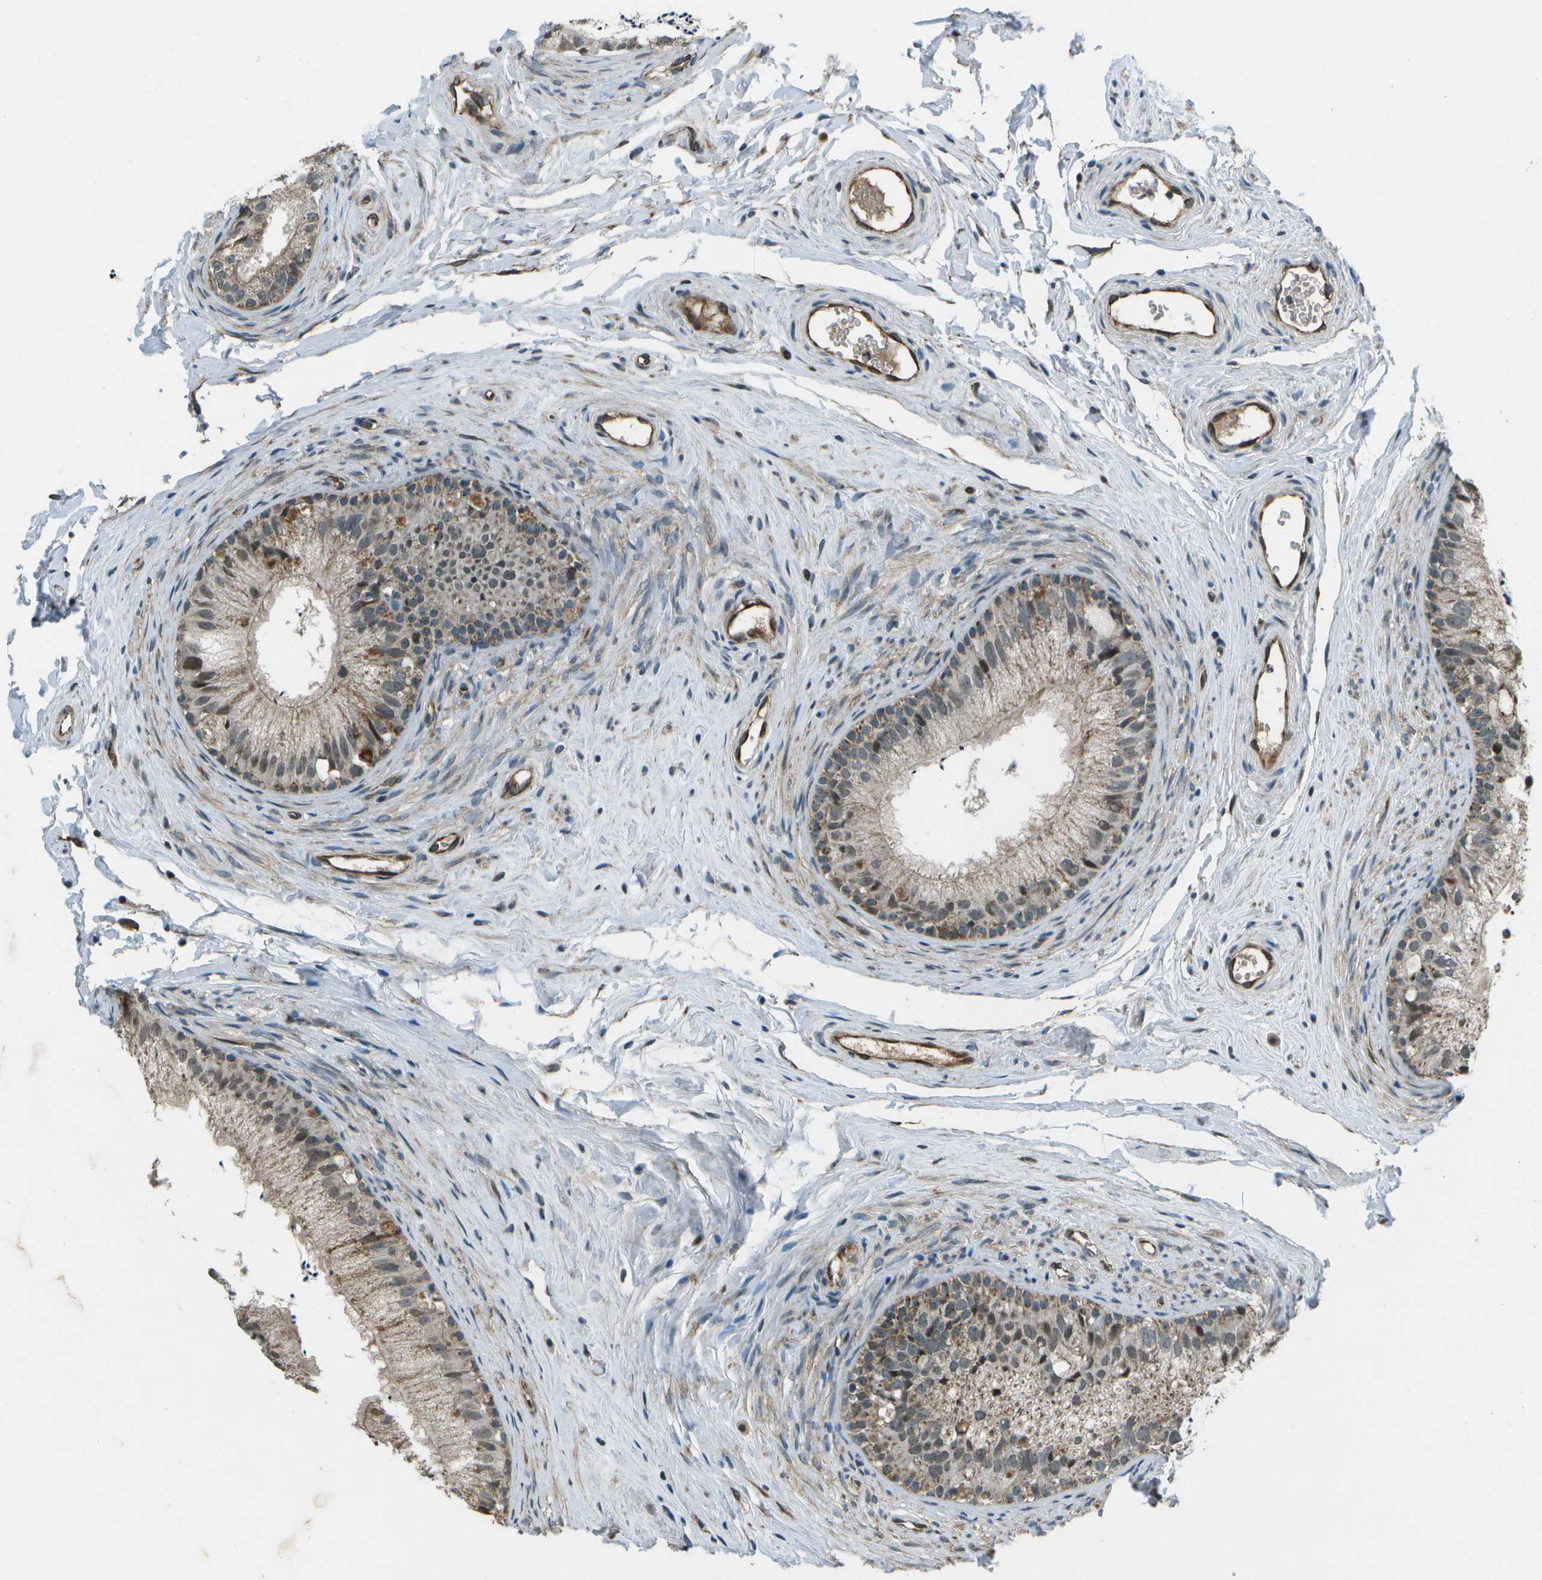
{"staining": {"intensity": "moderate", "quantity": "25%-75%", "location": "cytoplasmic/membranous,nuclear"}, "tissue": "epididymis", "cell_type": "Glandular cells", "image_type": "normal", "snomed": [{"axis": "morphology", "description": "Normal tissue, NOS"}, {"axis": "topography", "description": "Epididymis"}], "caption": "The photomicrograph shows a brown stain indicating the presence of a protein in the cytoplasmic/membranous,nuclear of glandular cells in epididymis.", "gene": "EIF2AK1", "patient": {"sex": "male", "age": 56}}